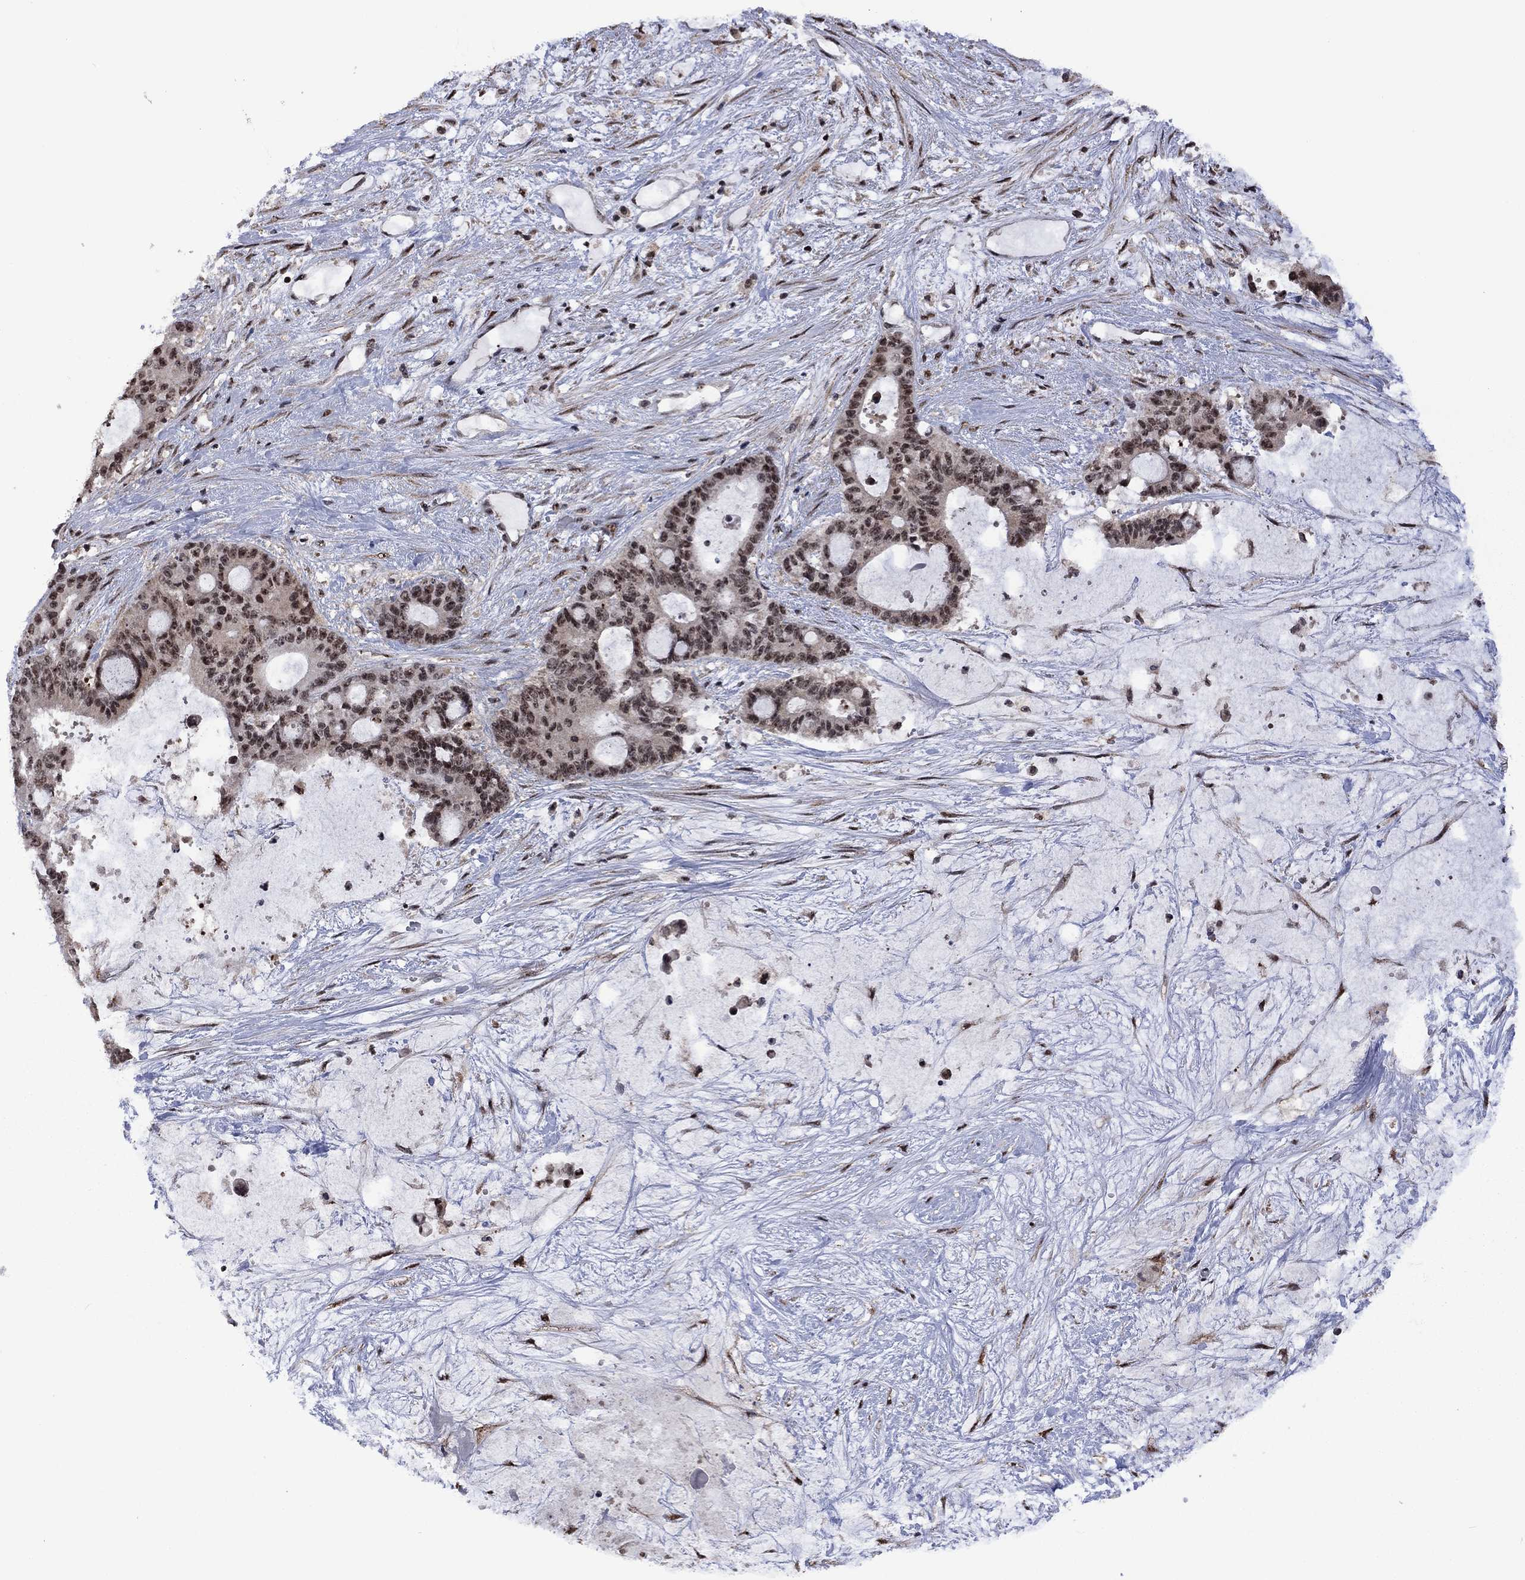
{"staining": {"intensity": "moderate", "quantity": "25%-75%", "location": "nuclear"}, "tissue": "liver cancer", "cell_type": "Tumor cells", "image_type": "cancer", "snomed": [{"axis": "morphology", "description": "Normal tissue, NOS"}, {"axis": "morphology", "description": "Cholangiocarcinoma"}, {"axis": "topography", "description": "Liver"}, {"axis": "topography", "description": "Peripheral nerve tissue"}], "caption": "Brown immunohistochemical staining in liver cancer displays moderate nuclear expression in approximately 25%-75% of tumor cells.", "gene": "FBL", "patient": {"sex": "female", "age": 73}}